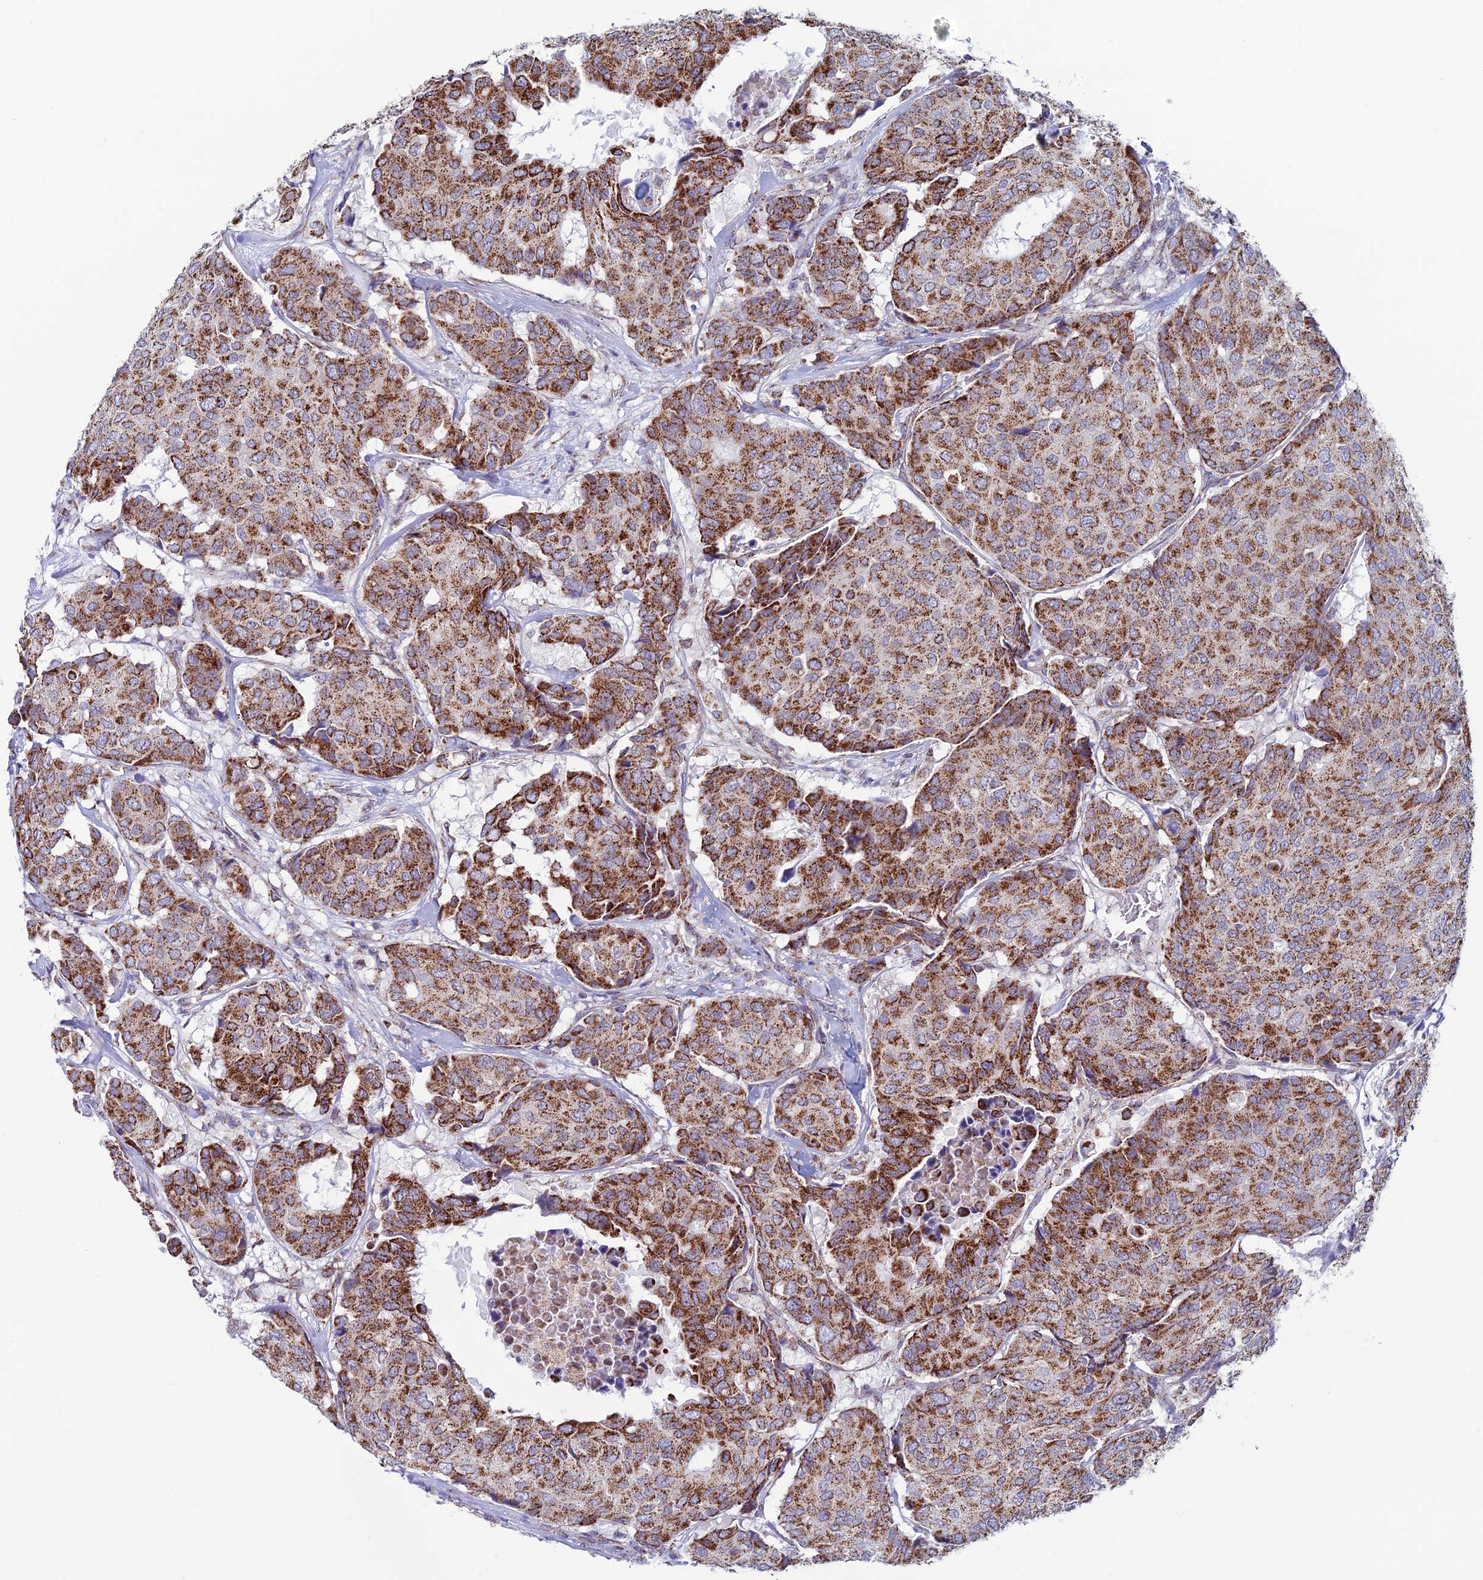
{"staining": {"intensity": "moderate", "quantity": ">75%", "location": "cytoplasmic/membranous"}, "tissue": "breast cancer", "cell_type": "Tumor cells", "image_type": "cancer", "snomed": [{"axis": "morphology", "description": "Duct carcinoma"}, {"axis": "topography", "description": "Breast"}], "caption": "Breast cancer (intraductal carcinoma) stained for a protein reveals moderate cytoplasmic/membranous positivity in tumor cells. The protein of interest is stained brown, and the nuclei are stained in blue (DAB IHC with brightfield microscopy, high magnification).", "gene": "ZNG1B", "patient": {"sex": "female", "age": 75}}